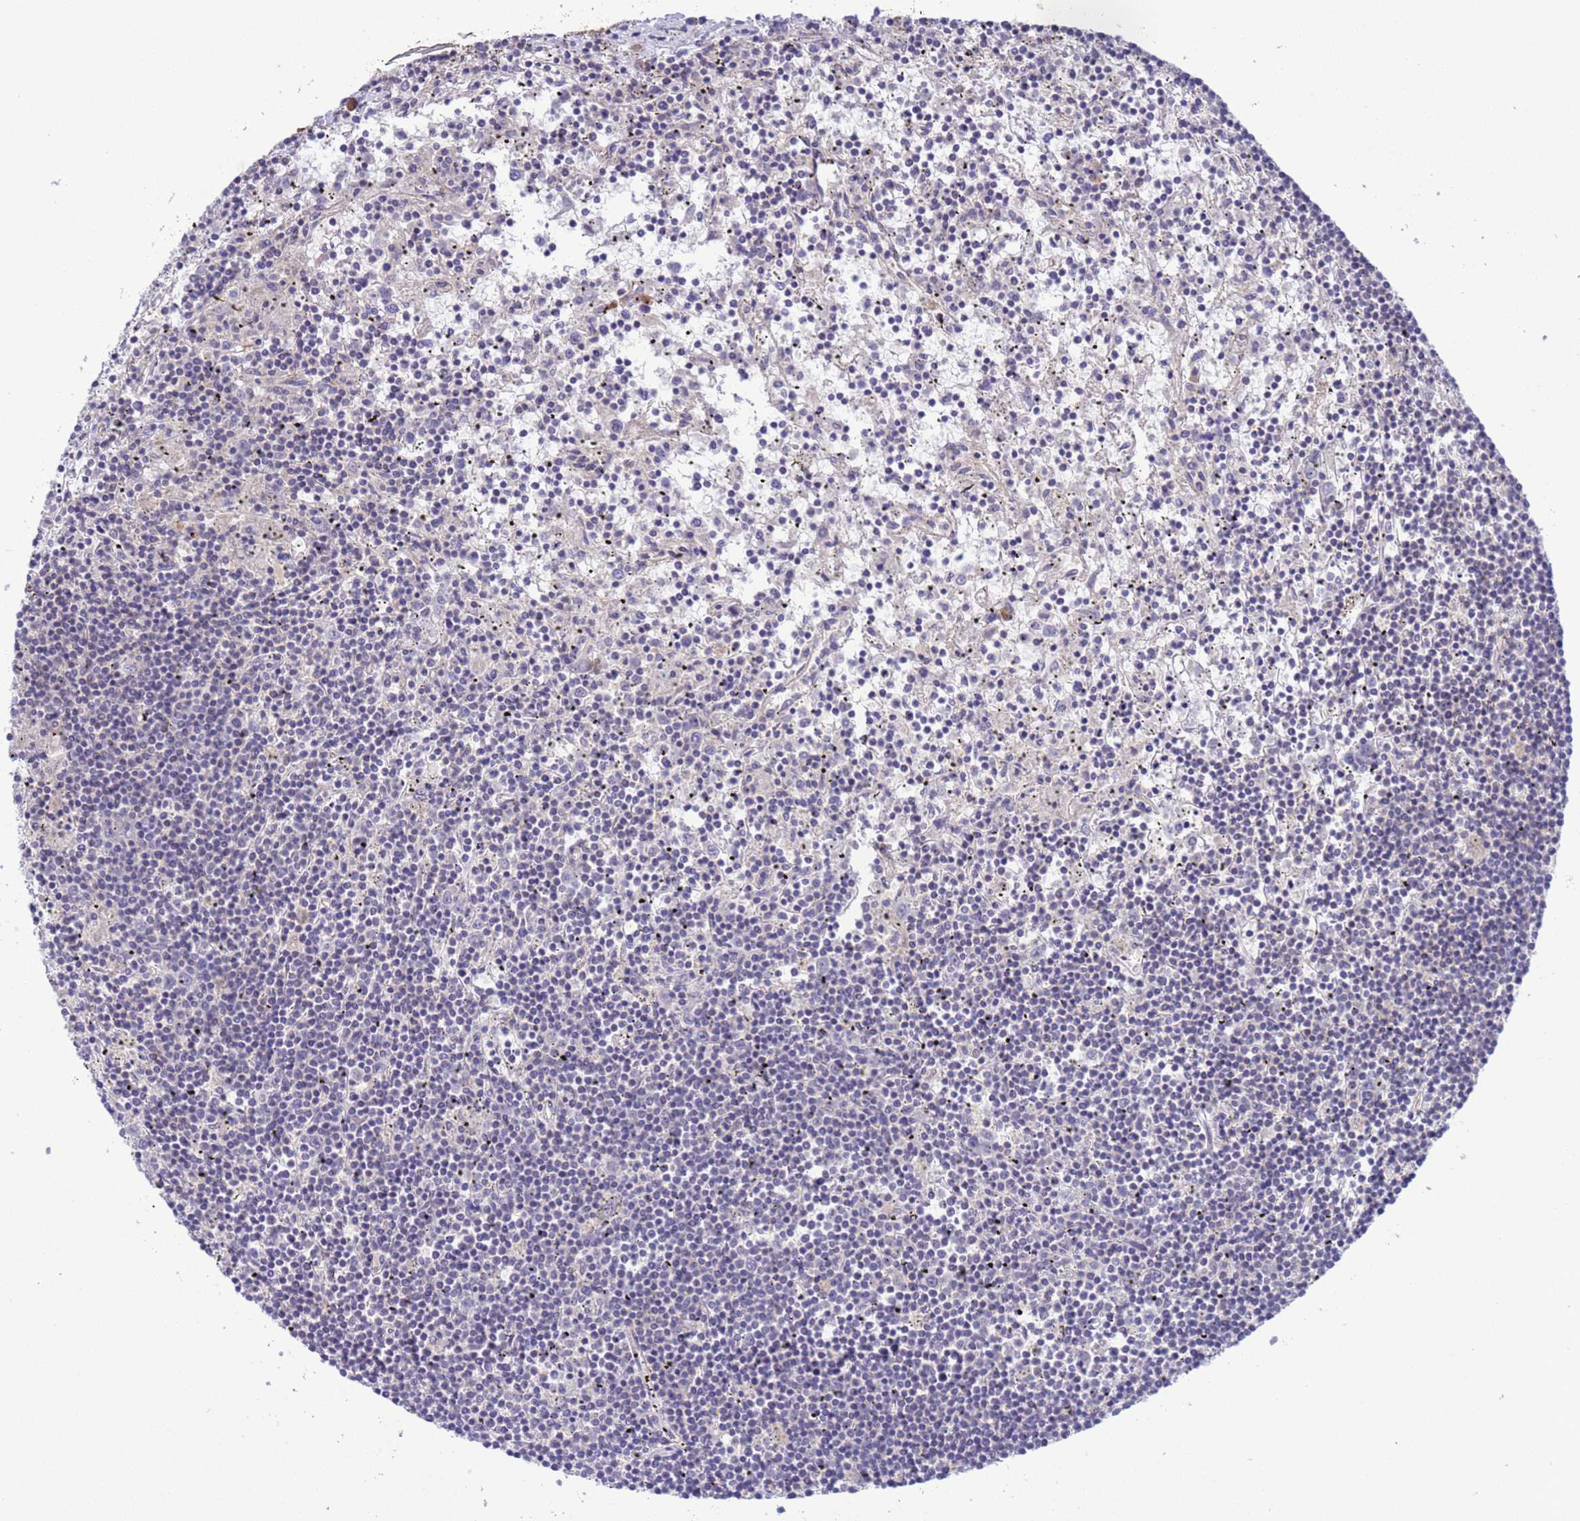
{"staining": {"intensity": "negative", "quantity": "none", "location": "none"}, "tissue": "lymphoma", "cell_type": "Tumor cells", "image_type": "cancer", "snomed": [{"axis": "morphology", "description": "Malignant lymphoma, non-Hodgkin's type, Low grade"}, {"axis": "topography", "description": "Spleen"}], "caption": "Tumor cells show no significant protein expression in lymphoma.", "gene": "GJA10", "patient": {"sex": "male", "age": 76}}